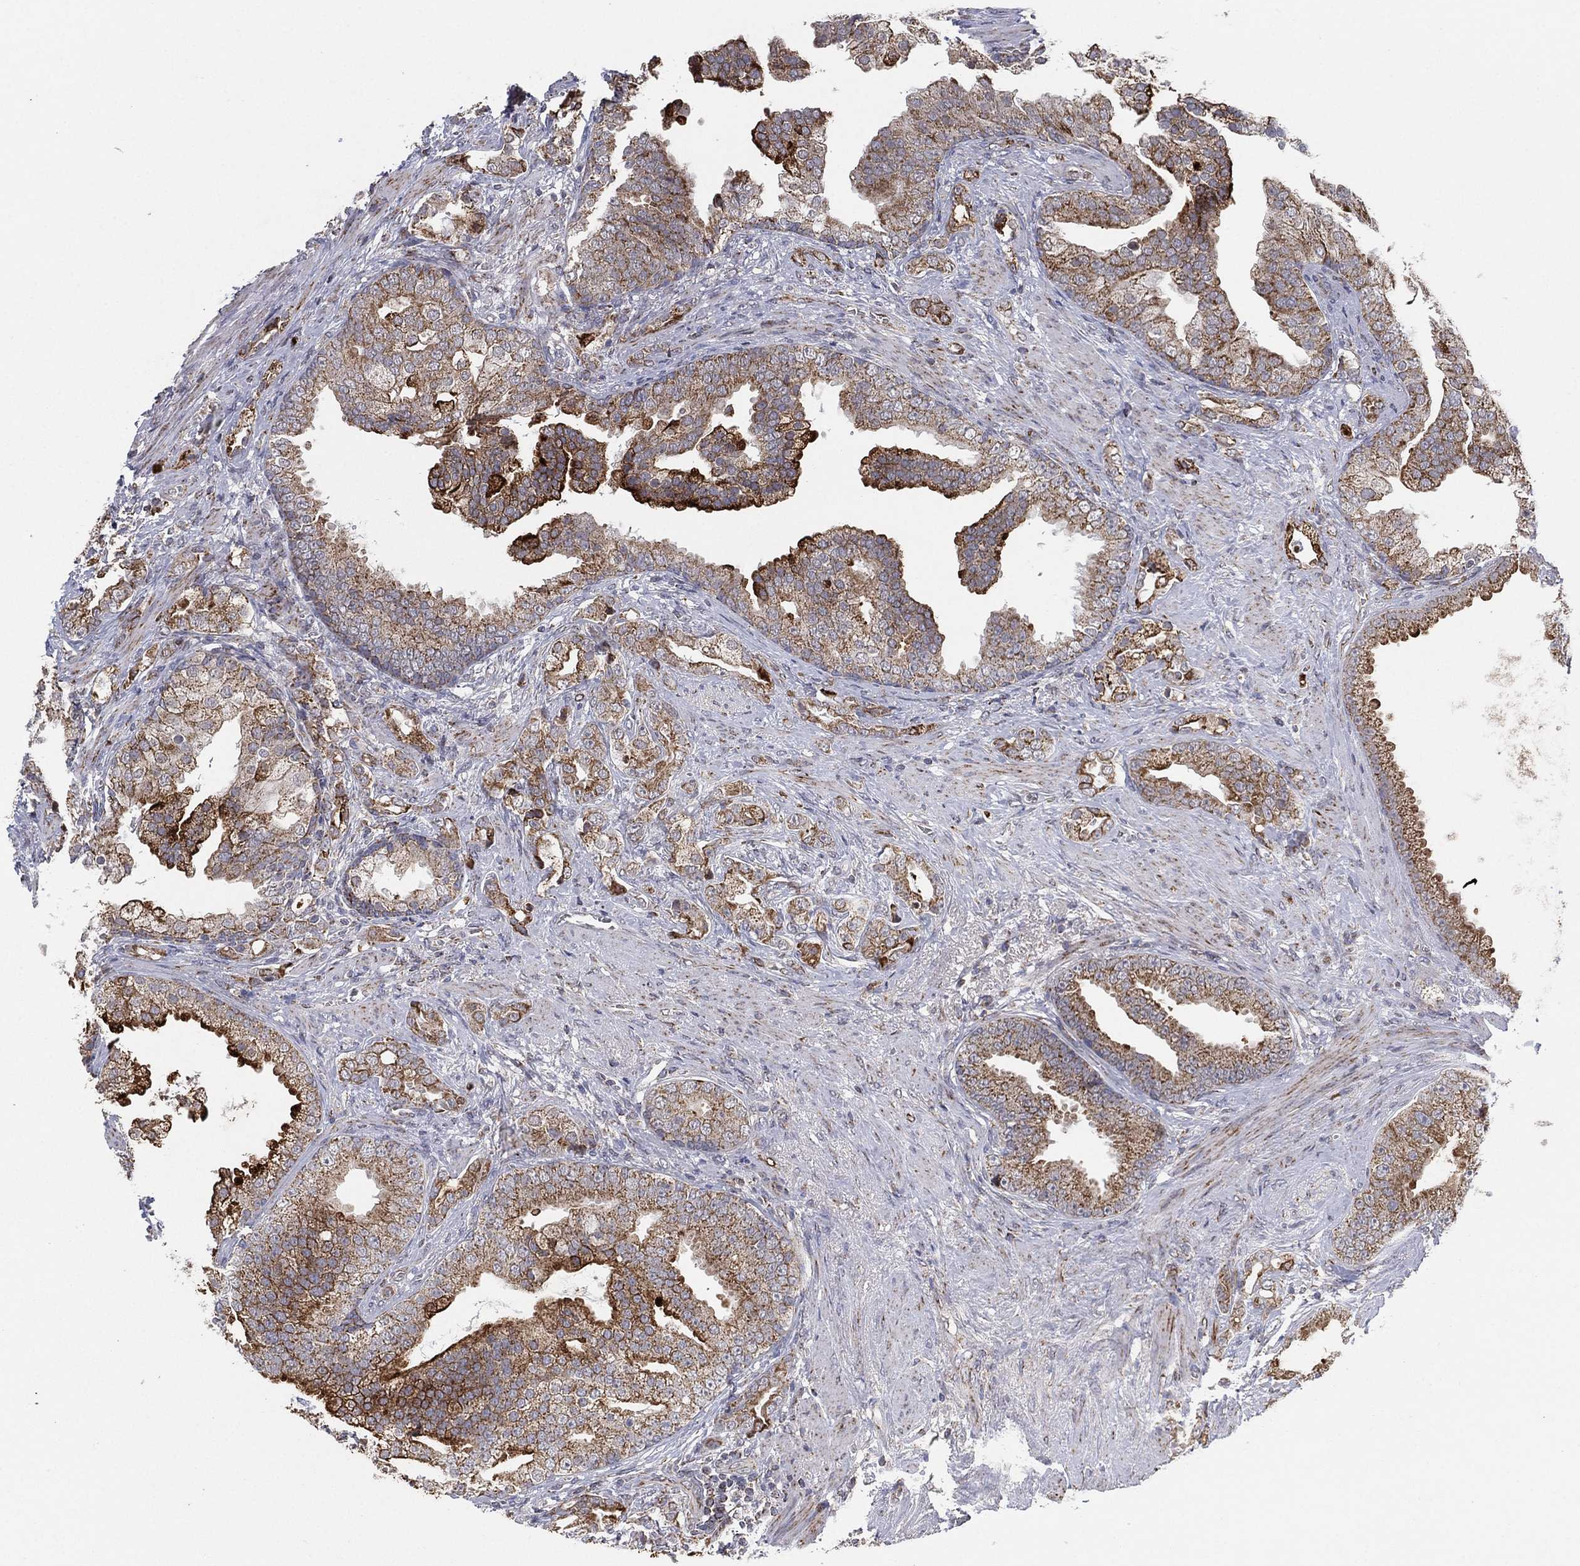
{"staining": {"intensity": "moderate", "quantity": ">75%", "location": "cytoplasmic/membranous"}, "tissue": "prostate cancer", "cell_type": "Tumor cells", "image_type": "cancer", "snomed": [{"axis": "morphology", "description": "Adenocarcinoma, NOS"}, {"axis": "topography", "description": "Prostate"}], "caption": "Tumor cells show moderate cytoplasmic/membranous positivity in approximately >75% of cells in prostate adenocarcinoma.", "gene": "PSMG4", "patient": {"sex": "male", "age": 57}}